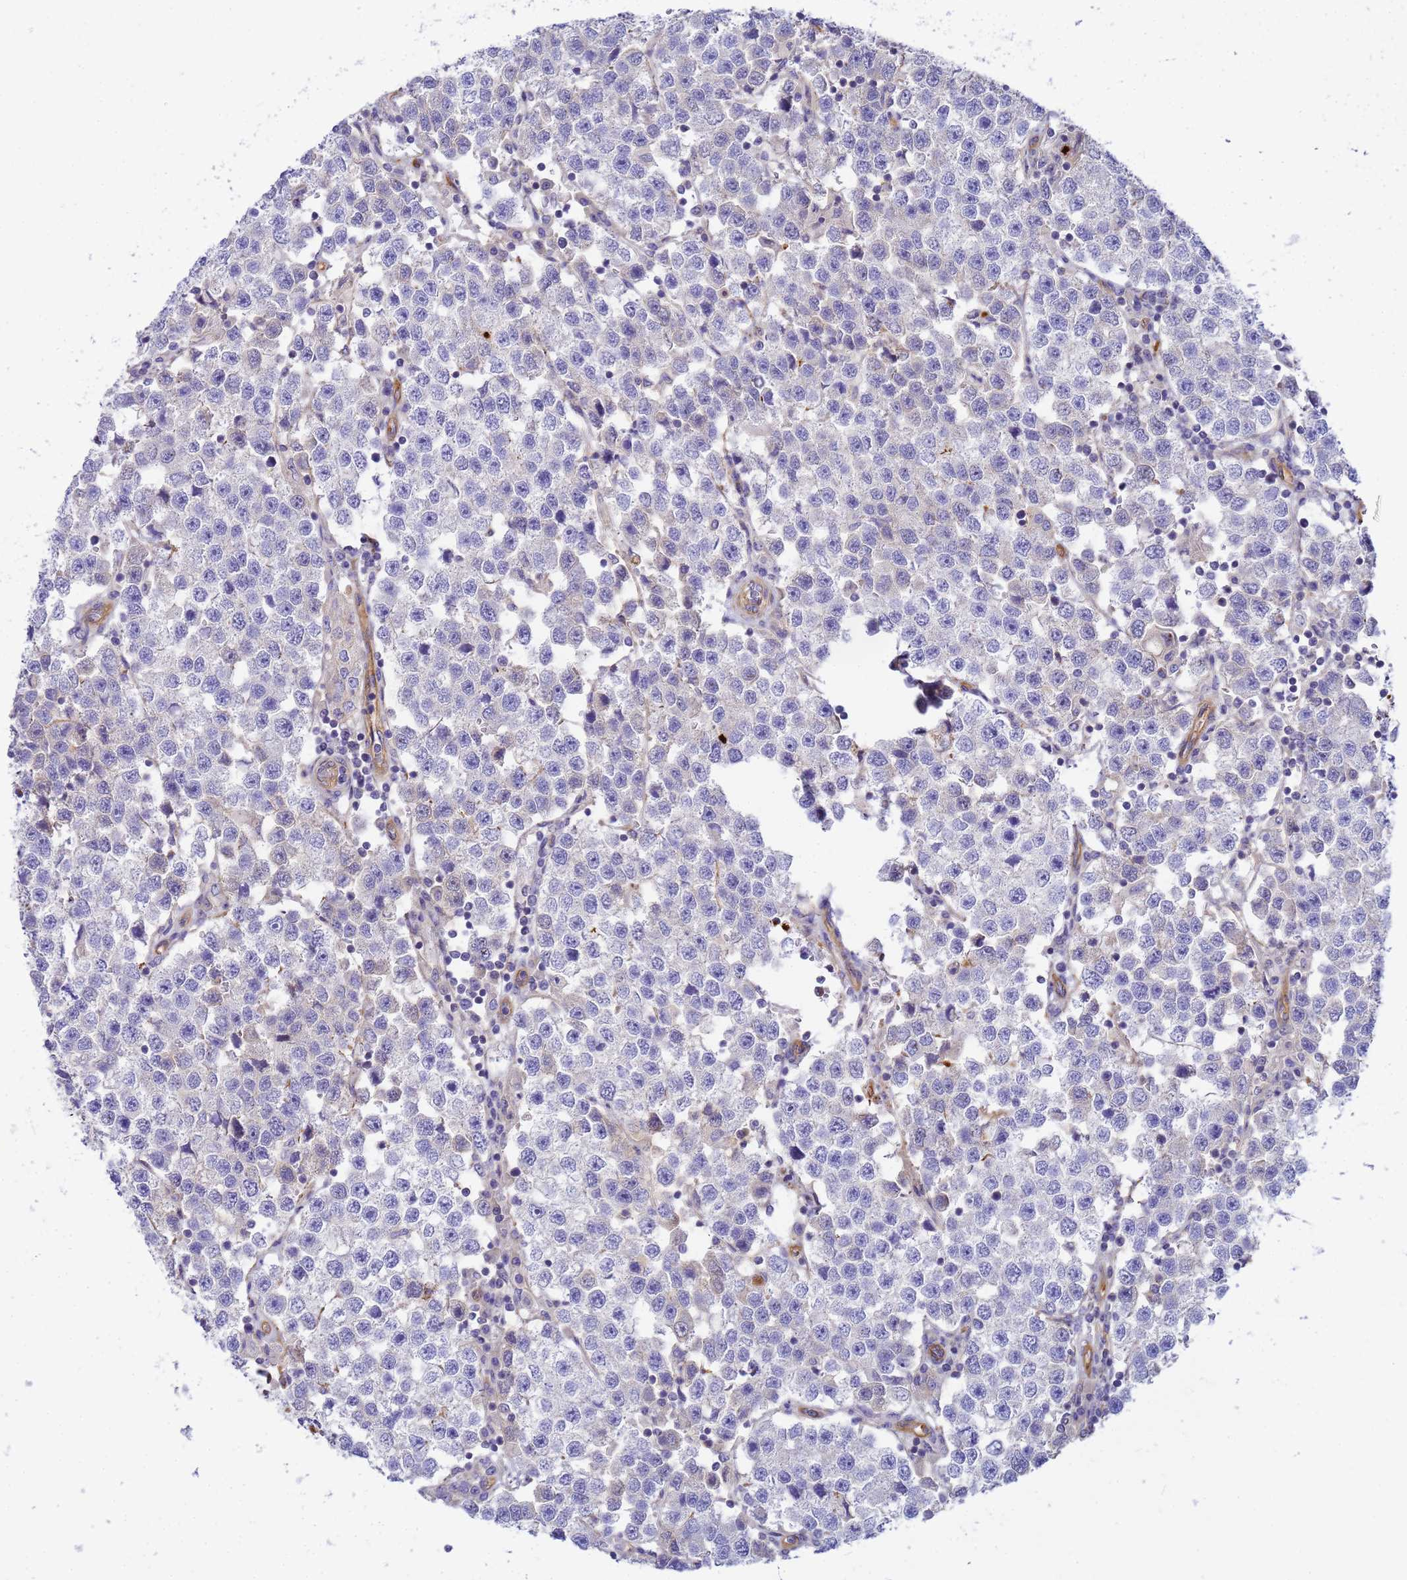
{"staining": {"intensity": "negative", "quantity": "none", "location": "none"}, "tissue": "testis cancer", "cell_type": "Tumor cells", "image_type": "cancer", "snomed": [{"axis": "morphology", "description": "Seminoma, NOS"}, {"axis": "topography", "description": "Testis"}], "caption": "Testis cancer was stained to show a protein in brown. There is no significant staining in tumor cells. The staining is performed using DAB (3,3'-diaminobenzidine) brown chromogen with nuclei counter-stained in using hematoxylin.", "gene": "MYL12A", "patient": {"sex": "male", "age": 37}}